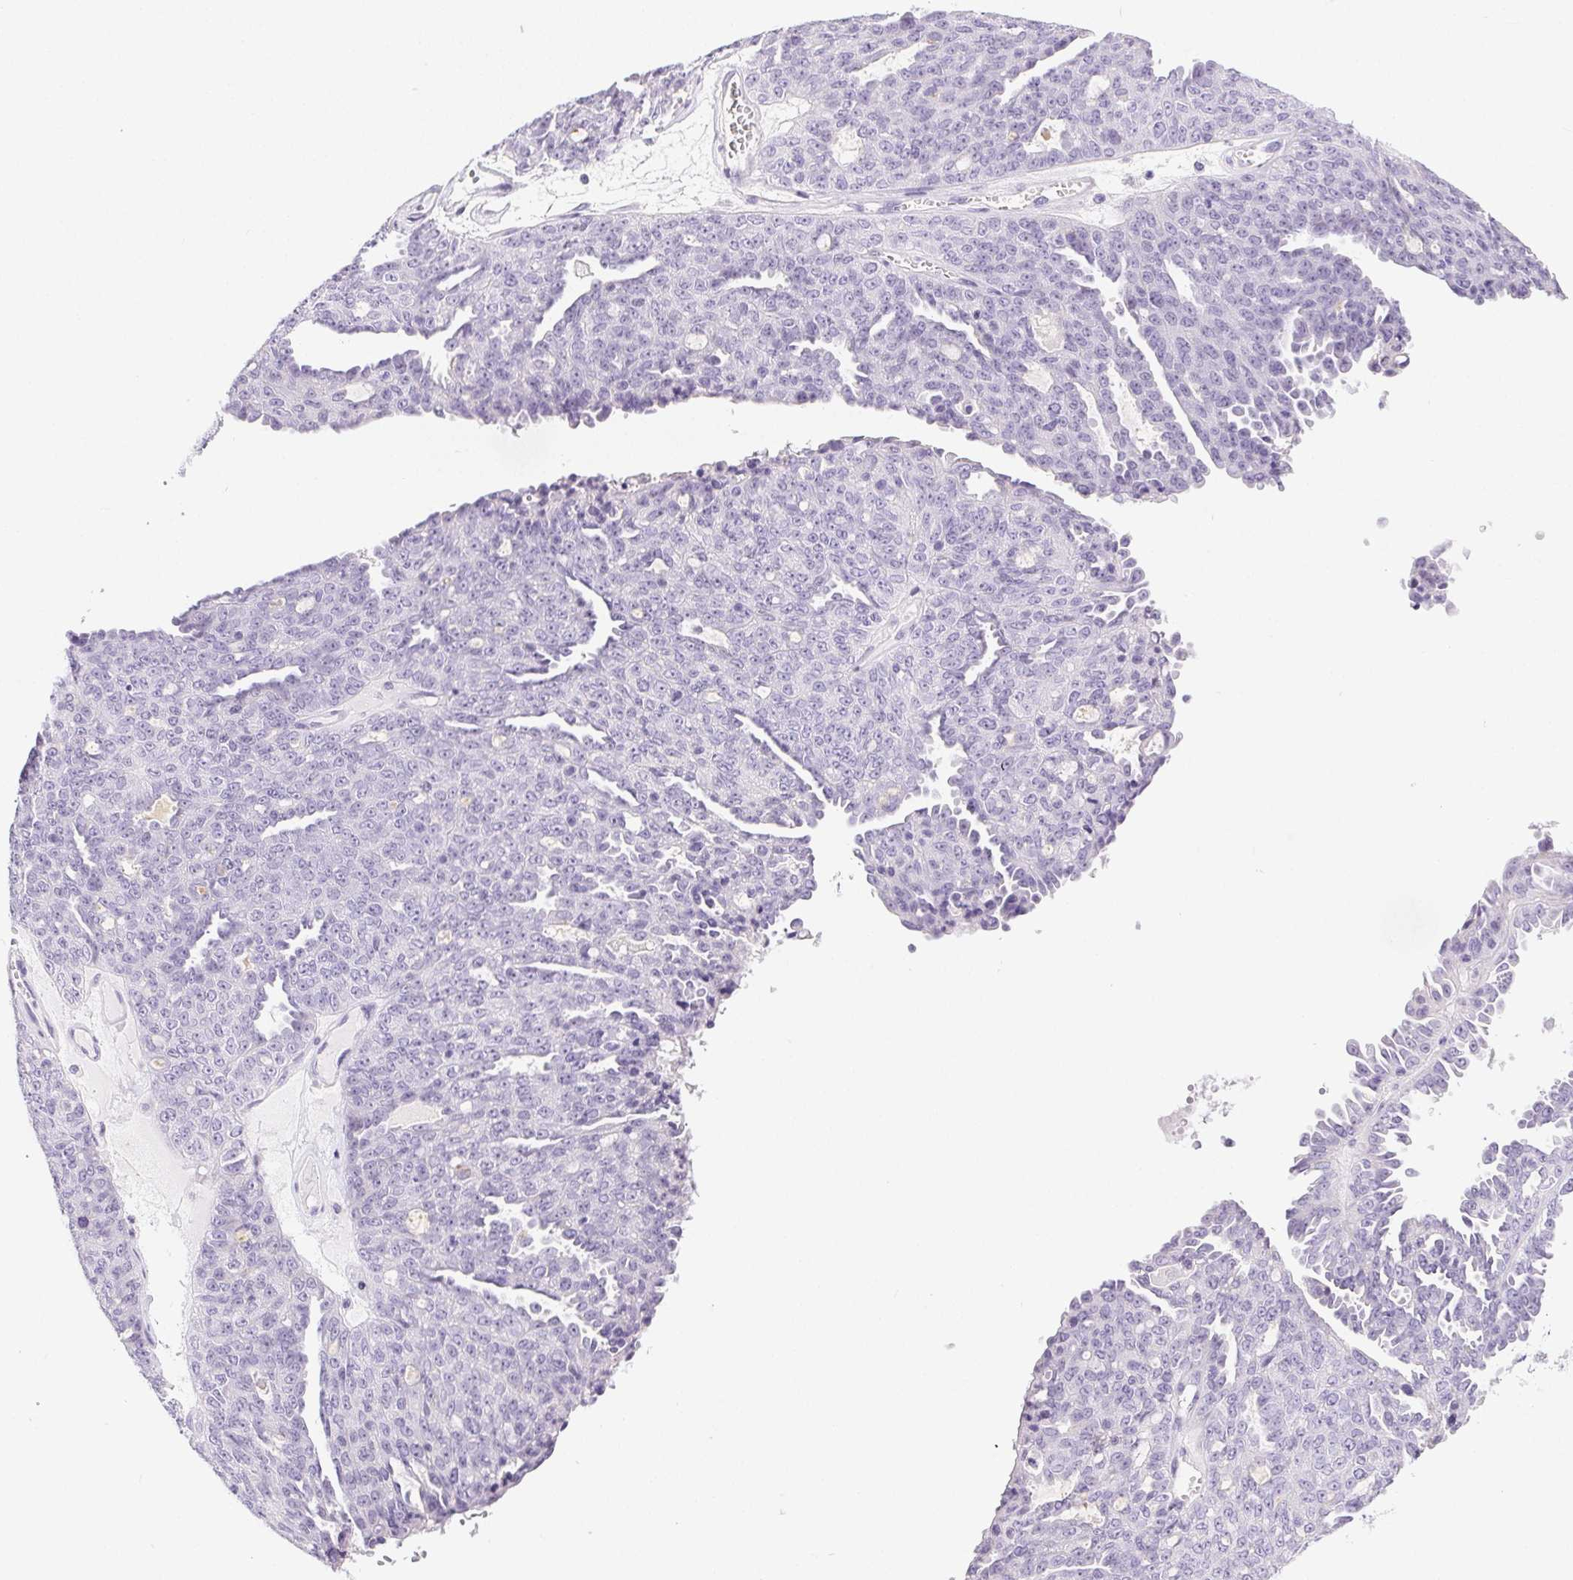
{"staining": {"intensity": "negative", "quantity": "none", "location": "none"}, "tissue": "ovarian cancer", "cell_type": "Tumor cells", "image_type": "cancer", "snomed": [{"axis": "morphology", "description": "Cystadenocarcinoma, serous, NOS"}, {"axis": "topography", "description": "Ovary"}], "caption": "Immunohistochemistry (IHC) of ovarian cancer (serous cystadenocarcinoma) shows no positivity in tumor cells.", "gene": "C20orf85", "patient": {"sex": "female", "age": 71}}